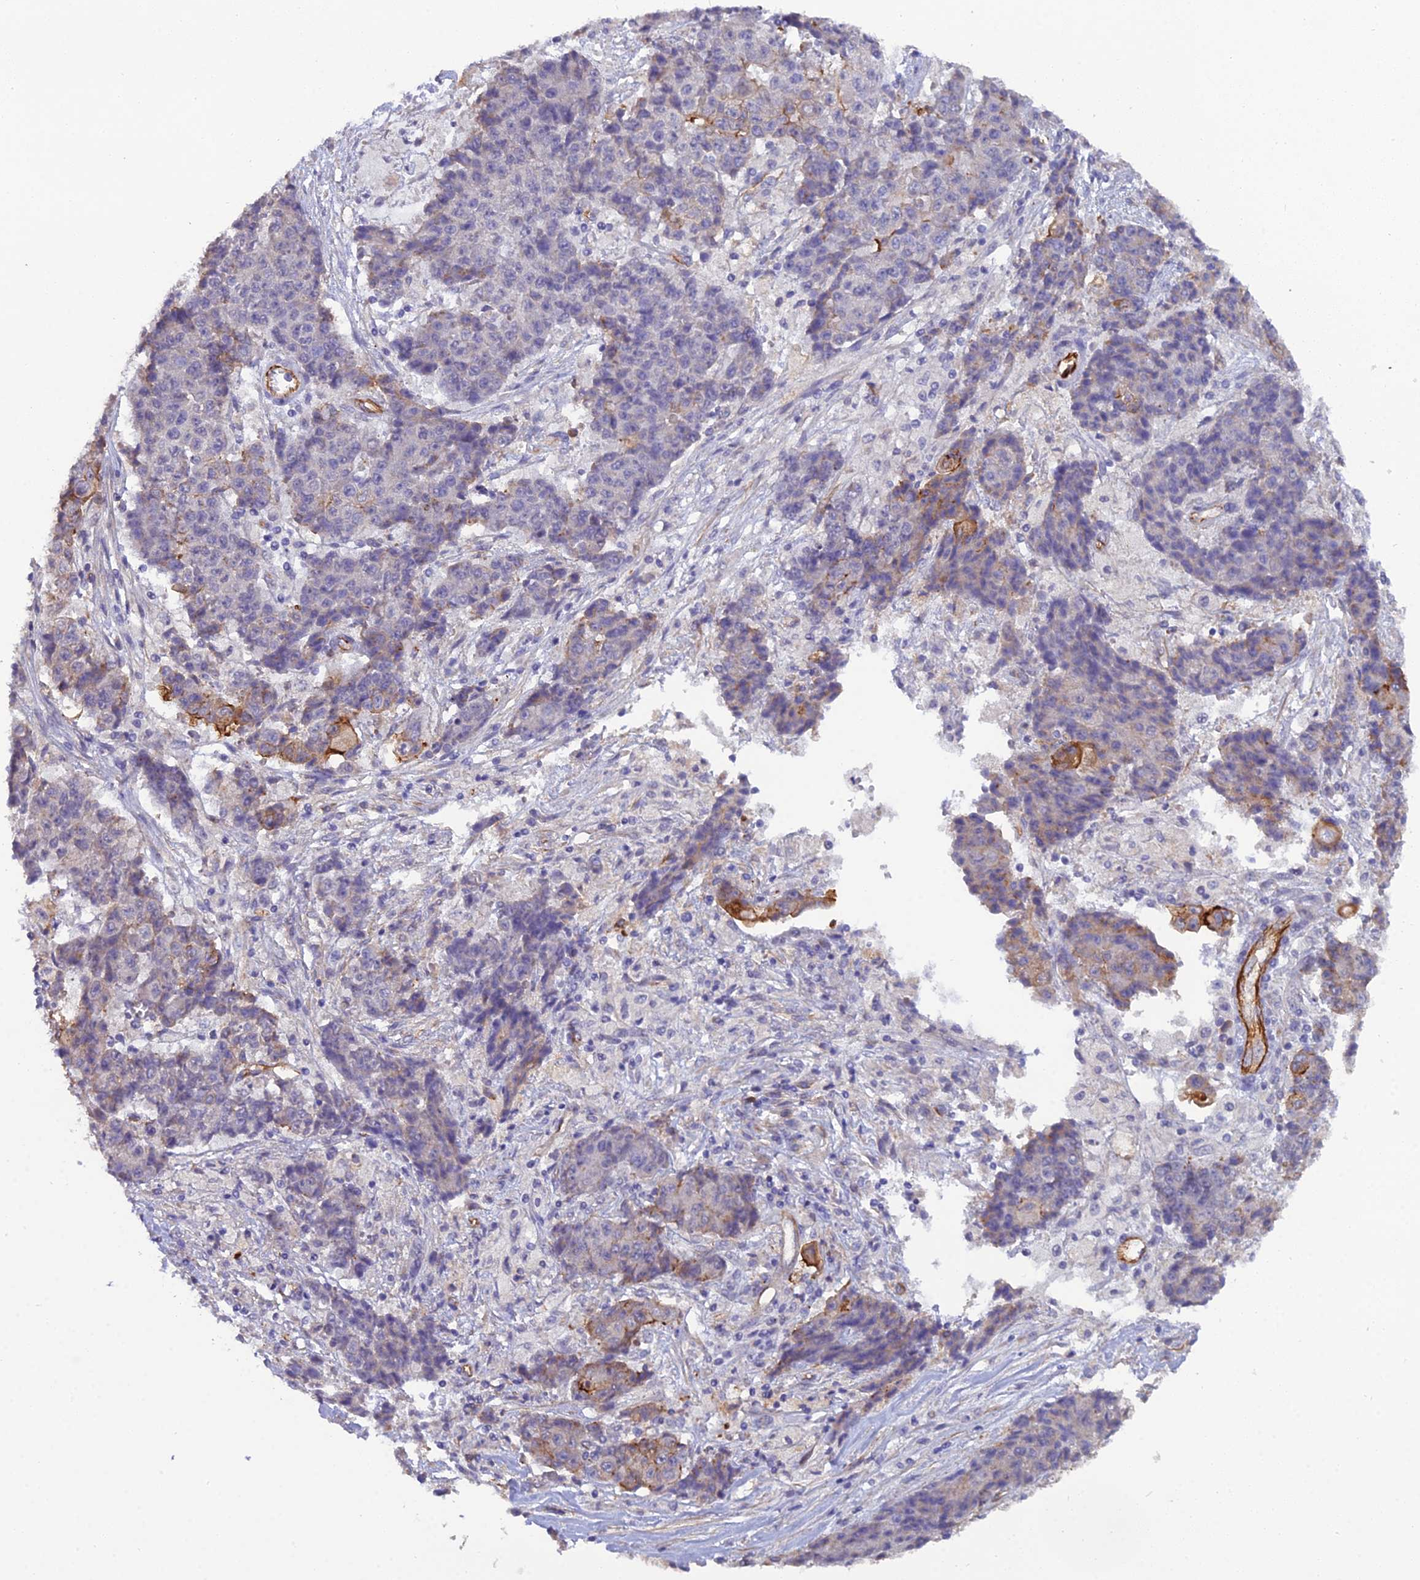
{"staining": {"intensity": "moderate", "quantity": "<25%", "location": "cytoplasmic/membranous"}, "tissue": "ovarian cancer", "cell_type": "Tumor cells", "image_type": "cancer", "snomed": [{"axis": "morphology", "description": "Carcinoma, endometroid"}, {"axis": "topography", "description": "Ovary"}], "caption": "Ovarian endometroid carcinoma was stained to show a protein in brown. There is low levels of moderate cytoplasmic/membranous expression in about <25% of tumor cells.", "gene": "CFAP47", "patient": {"sex": "female", "age": 42}}